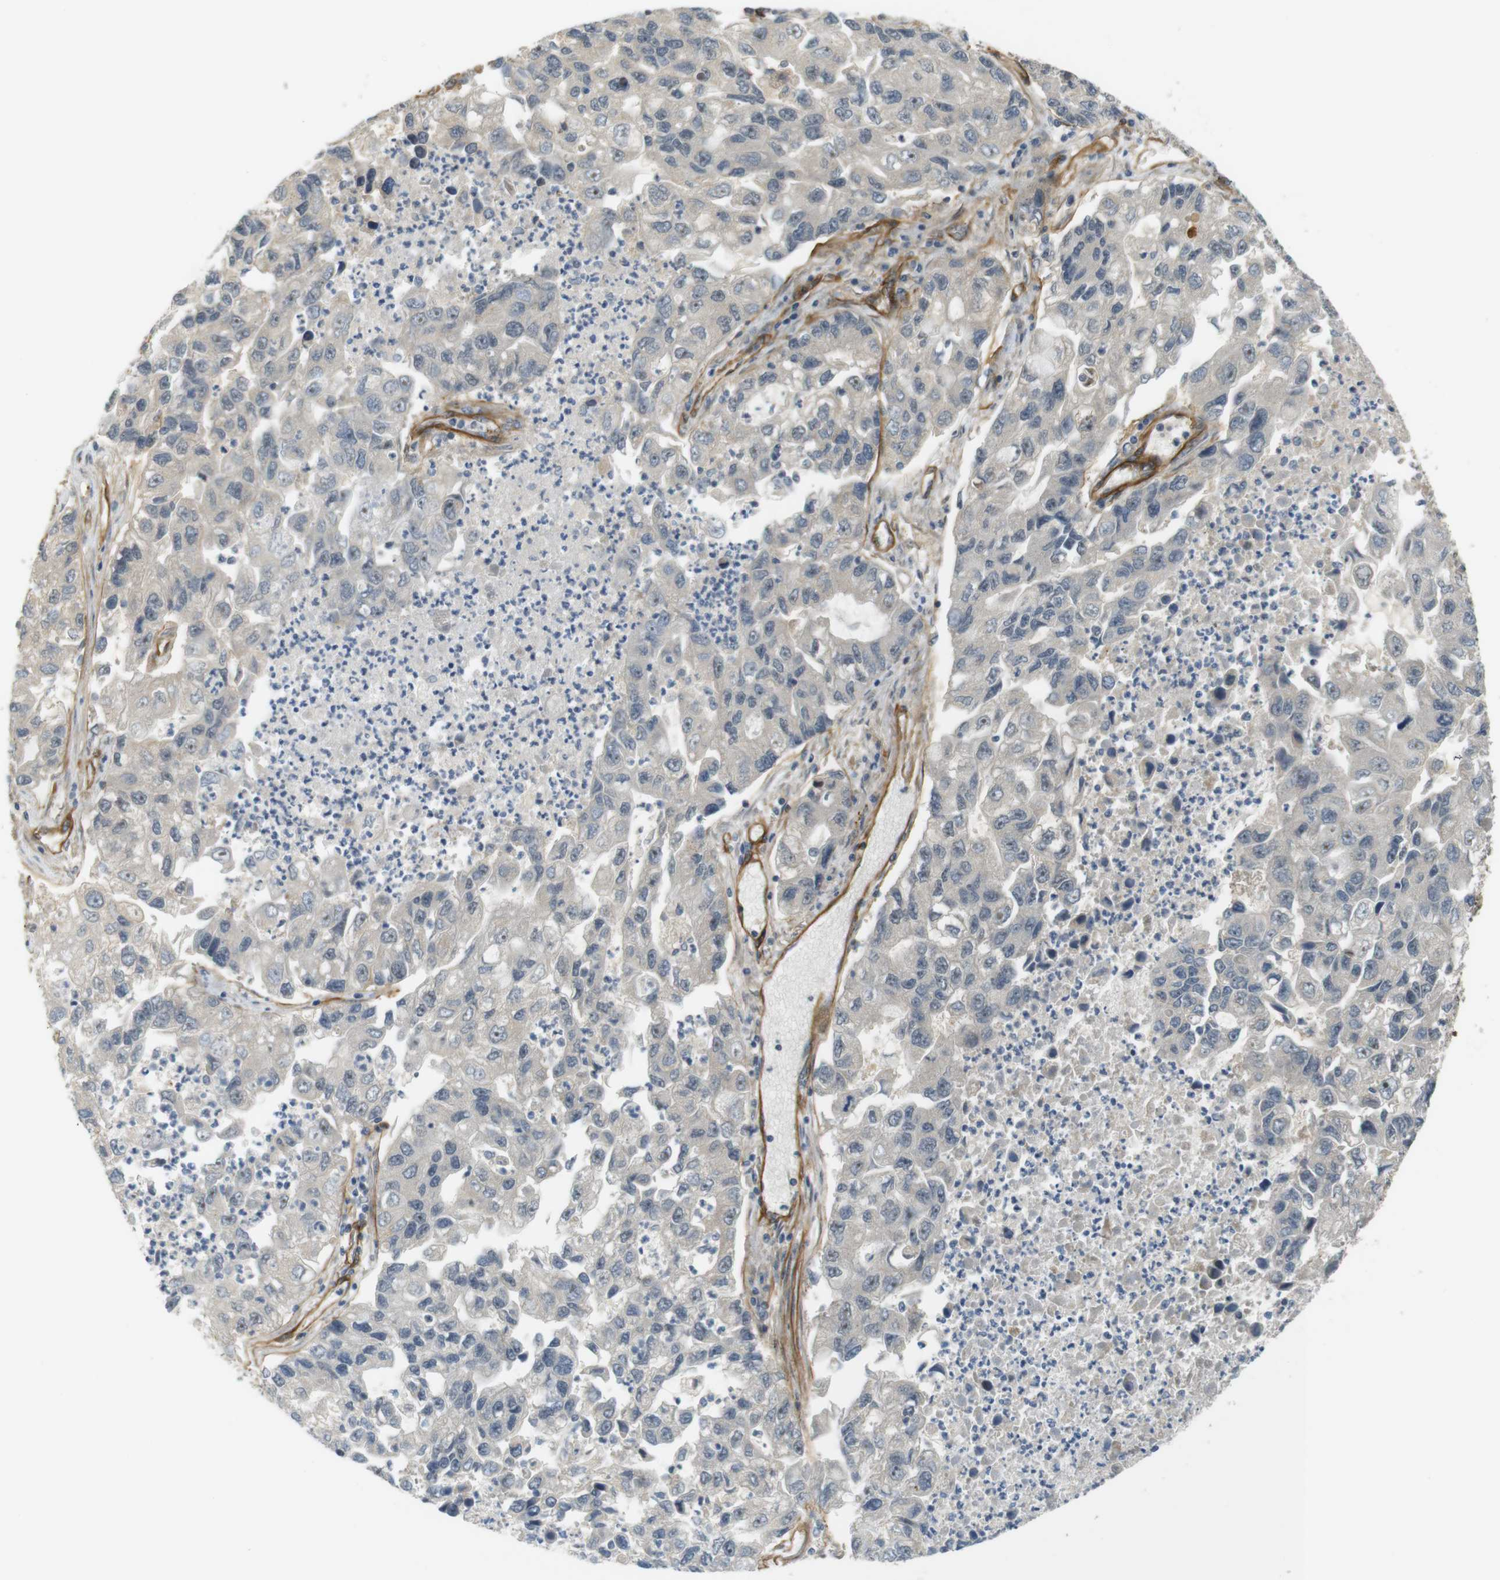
{"staining": {"intensity": "negative", "quantity": "none", "location": "none"}, "tissue": "lung cancer", "cell_type": "Tumor cells", "image_type": "cancer", "snomed": [{"axis": "morphology", "description": "Adenocarcinoma, NOS"}, {"axis": "topography", "description": "Lung"}], "caption": "DAB (3,3'-diaminobenzidine) immunohistochemical staining of human lung cancer reveals no significant expression in tumor cells.", "gene": "TSPAN9", "patient": {"sex": "female", "age": 51}}